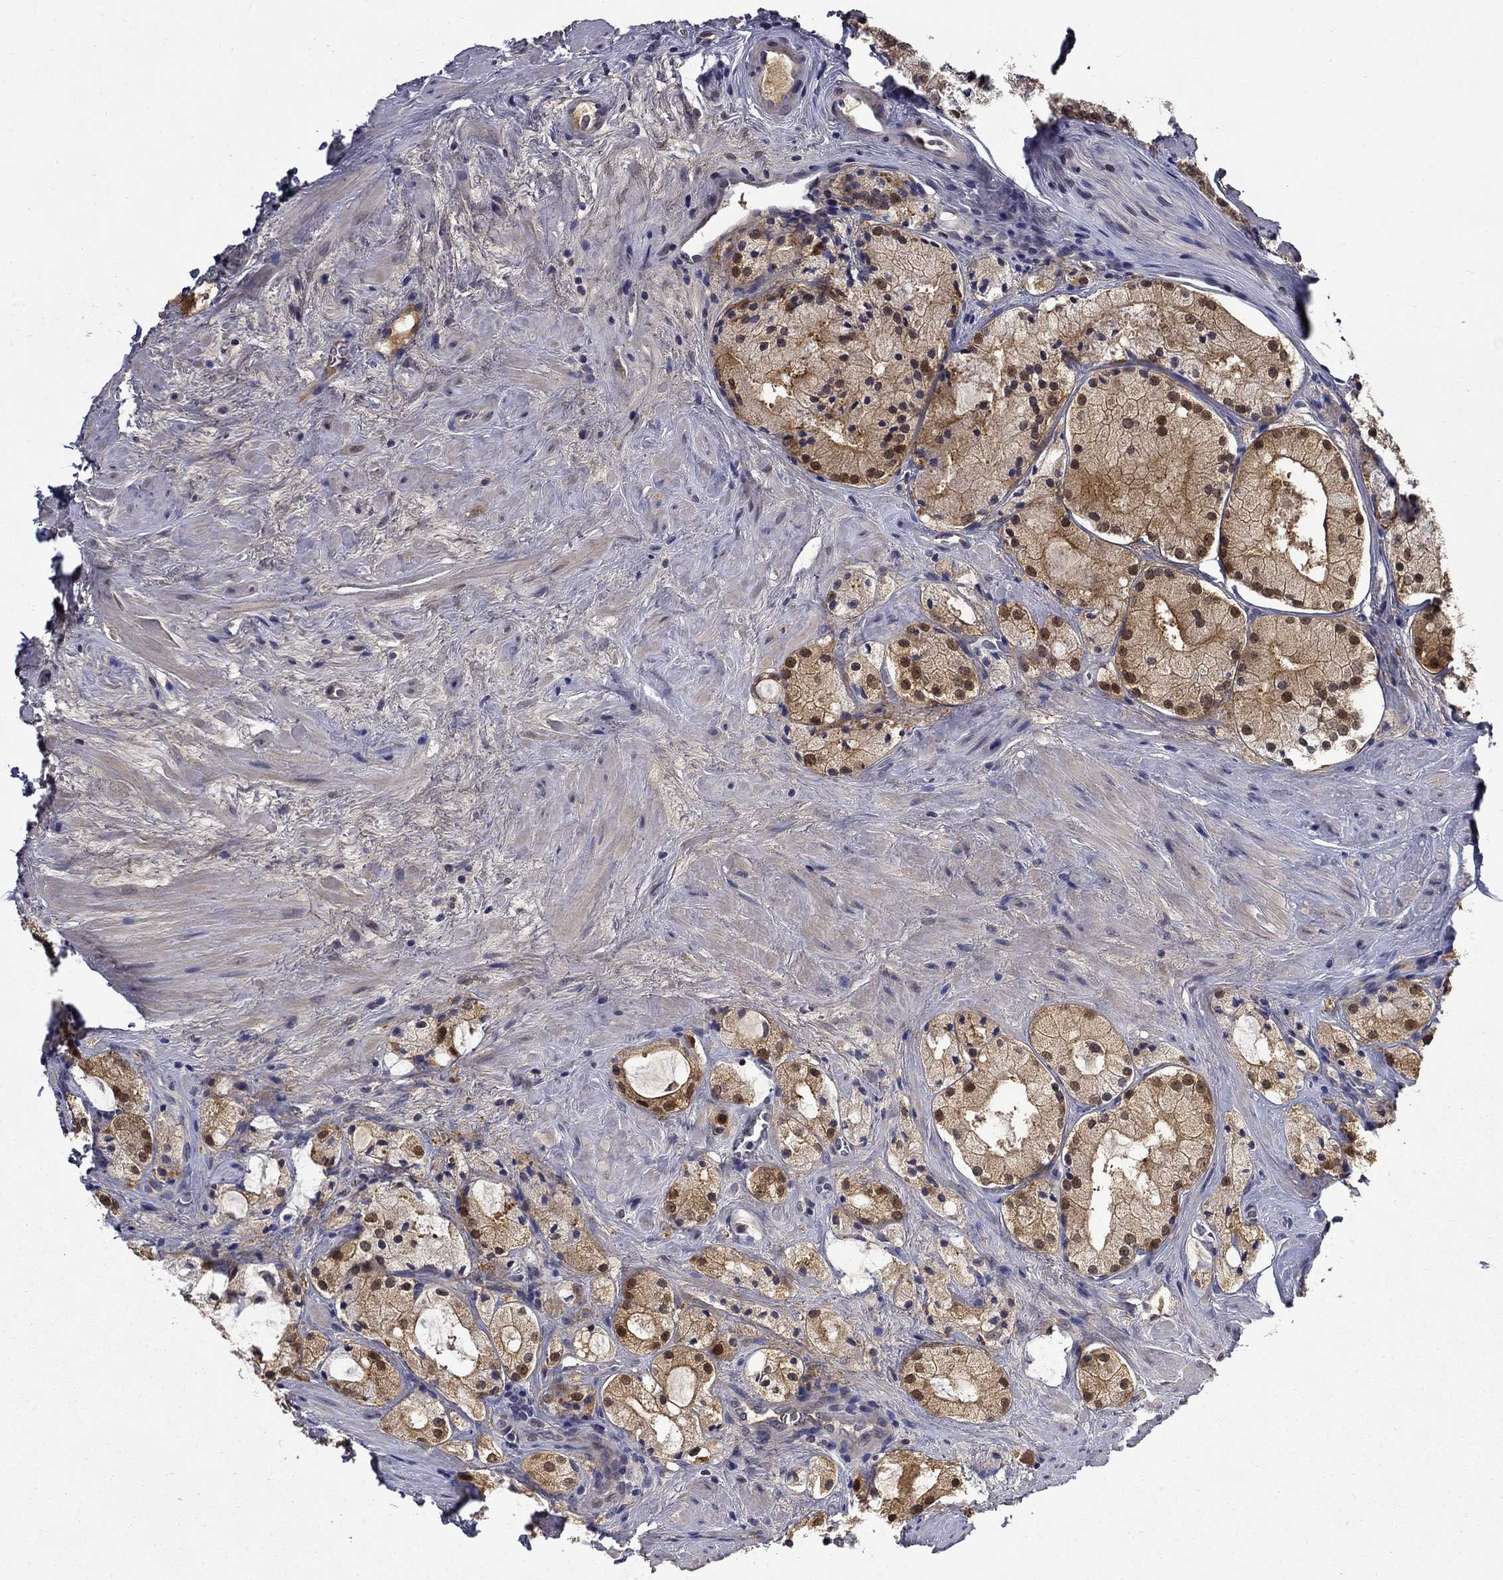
{"staining": {"intensity": "moderate", "quantity": "25%-75%", "location": "cytoplasmic/membranous,nuclear"}, "tissue": "prostate cancer", "cell_type": "Tumor cells", "image_type": "cancer", "snomed": [{"axis": "morphology", "description": "Adenocarcinoma, NOS"}, {"axis": "morphology", "description": "Adenocarcinoma, High grade"}, {"axis": "topography", "description": "Prostate"}], "caption": "Human prostate adenocarcinoma stained with a protein marker exhibits moderate staining in tumor cells.", "gene": "DDTL", "patient": {"sex": "male", "age": 64}}